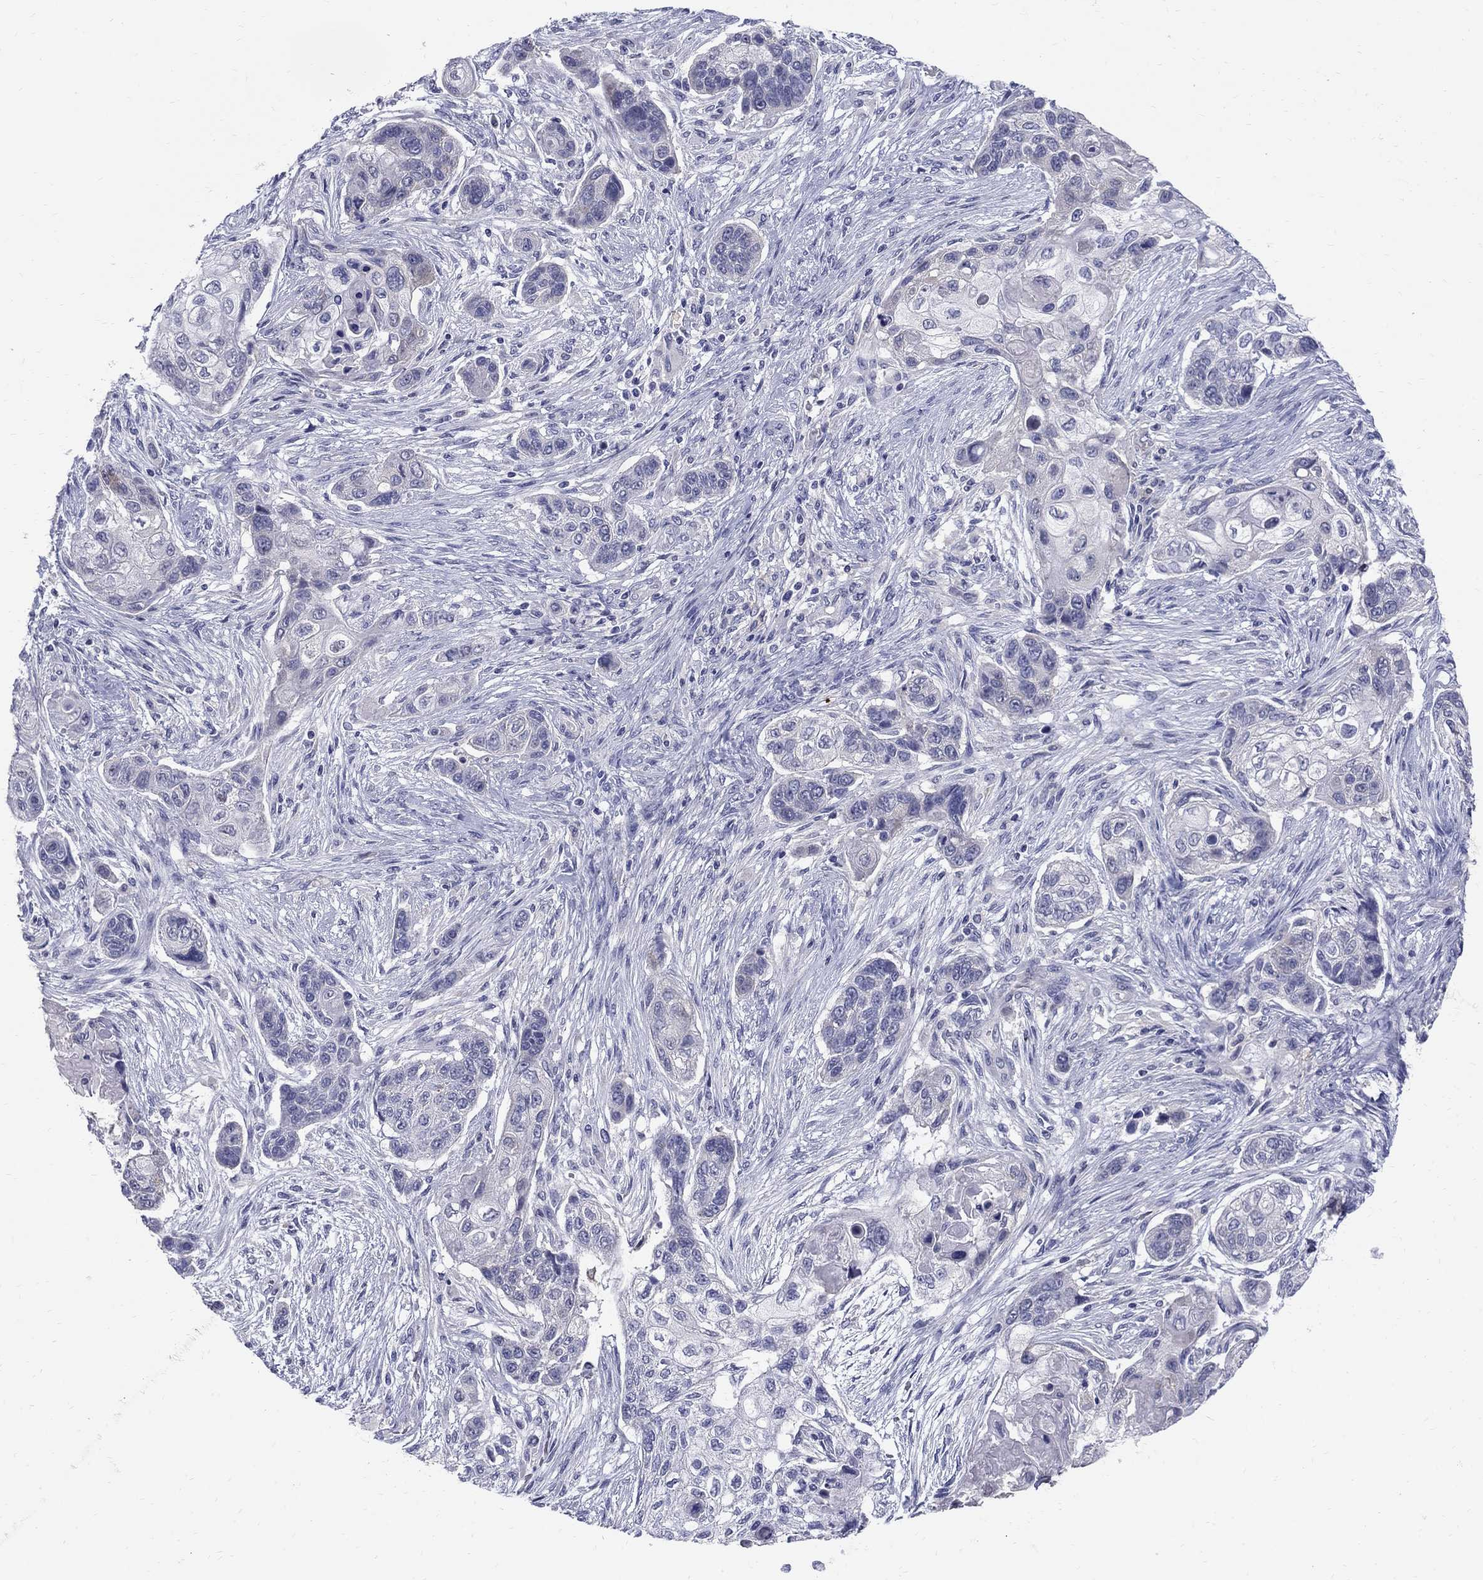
{"staining": {"intensity": "negative", "quantity": "none", "location": "none"}, "tissue": "lung cancer", "cell_type": "Tumor cells", "image_type": "cancer", "snomed": [{"axis": "morphology", "description": "Squamous cell carcinoma, NOS"}, {"axis": "topography", "description": "Lung"}], "caption": "Tumor cells are negative for brown protein staining in lung cancer (squamous cell carcinoma). (DAB (3,3'-diaminobenzidine) IHC with hematoxylin counter stain).", "gene": "TP53TG5", "patient": {"sex": "male", "age": 69}}